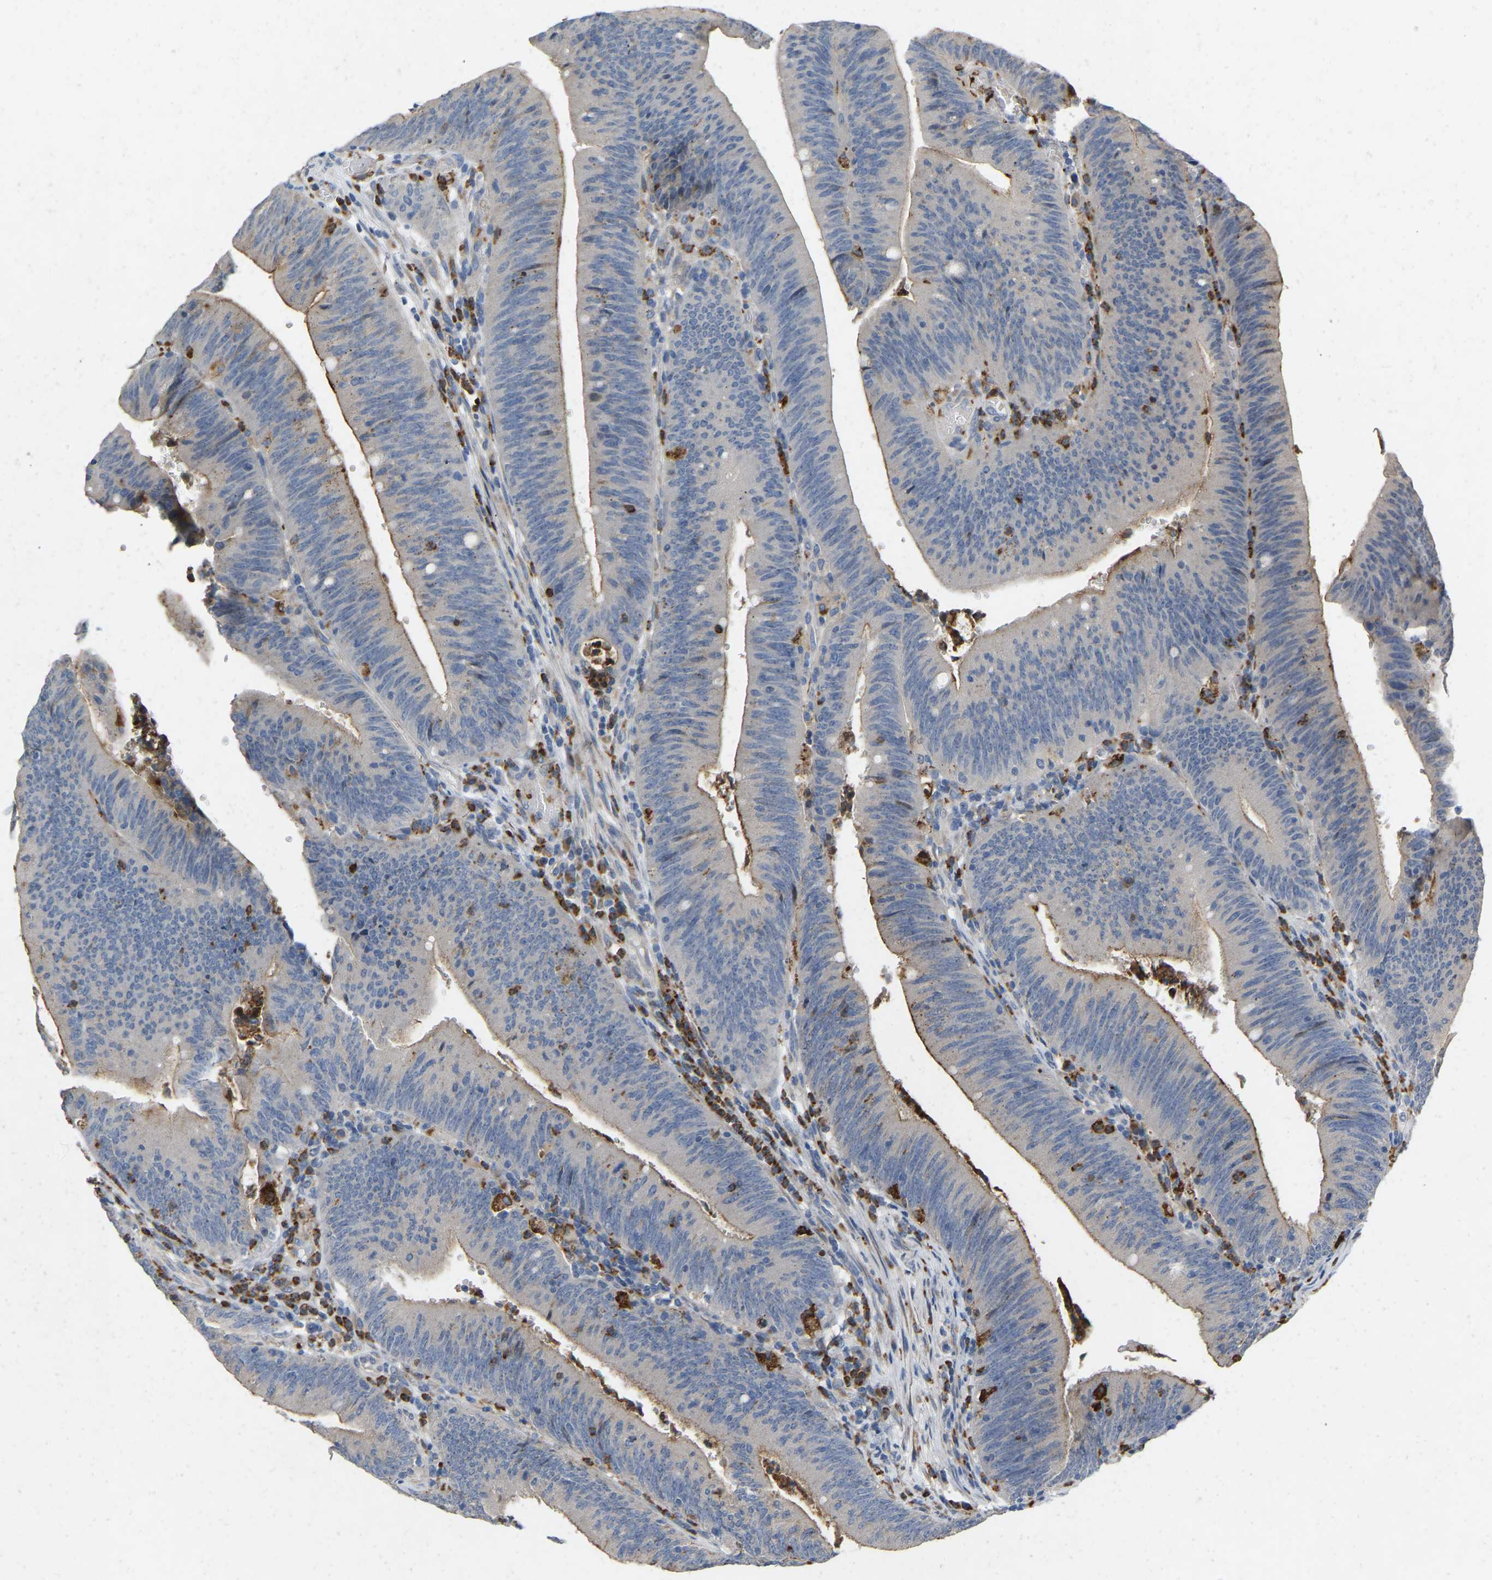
{"staining": {"intensity": "moderate", "quantity": "<25%", "location": "cytoplasmic/membranous"}, "tissue": "colorectal cancer", "cell_type": "Tumor cells", "image_type": "cancer", "snomed": [{"axis": "morphology", "description": "Normal tissue, NOS"}, {"axis": "morphology", "description": "Adenocarcinoma, NOS"}, {"axis": "topography", "description": "Rectum"}], "caption": "A brown stain shows moderate cytoplasmic/membranous expression of a protein in colorectal cancer (adenocarcinoma) tumor cells. (DAB (3,3'-diaminobenzidine) = brown stain, brightfield microscopy at high magnification).", "gene": "RHEB", "patient": {"sex": "female", "age": 66}}